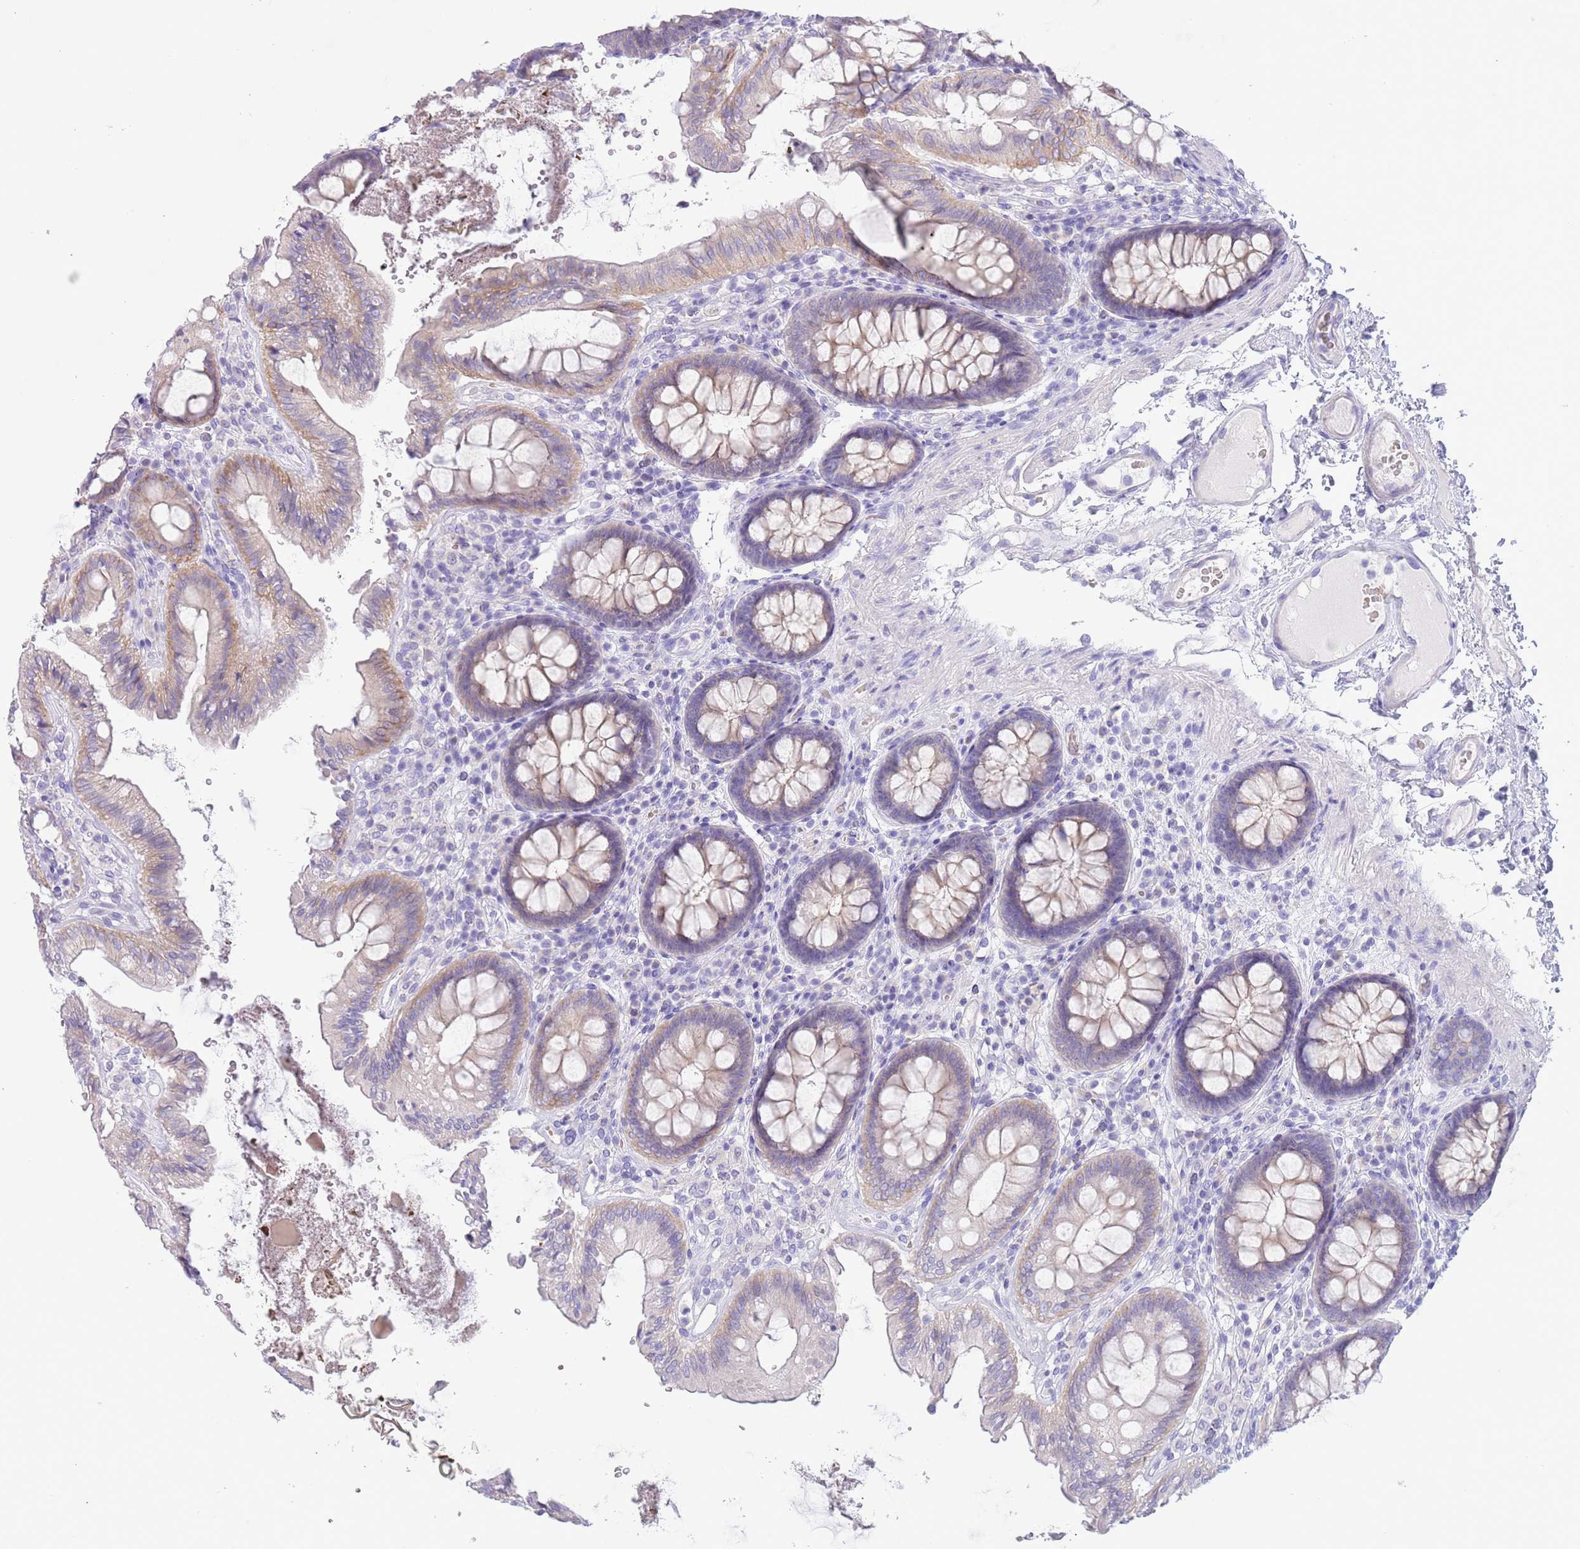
{"staining": {"intensity": "negative", "quantity": "none", "location": "none"}, "tissue": "colon", "cell_type": "Endothelial cells", "image_type": "normal", "snomed": [{"axis": "morphology", "description": "Normal tissue, NOS"}, {"axis": "topography", "description": "Colon"}], "caption": "DAB (3,3'-diaminobenzidine) immunohistochemical staining of unremarkable human colon exhibits no significant positivity in endothelial cells. (DAB (3,3'-diaminobenzidine) IHC with hematoxylin counter stain).", "gene": "ACR", "patient": {"sex": "male", "age": 84}}